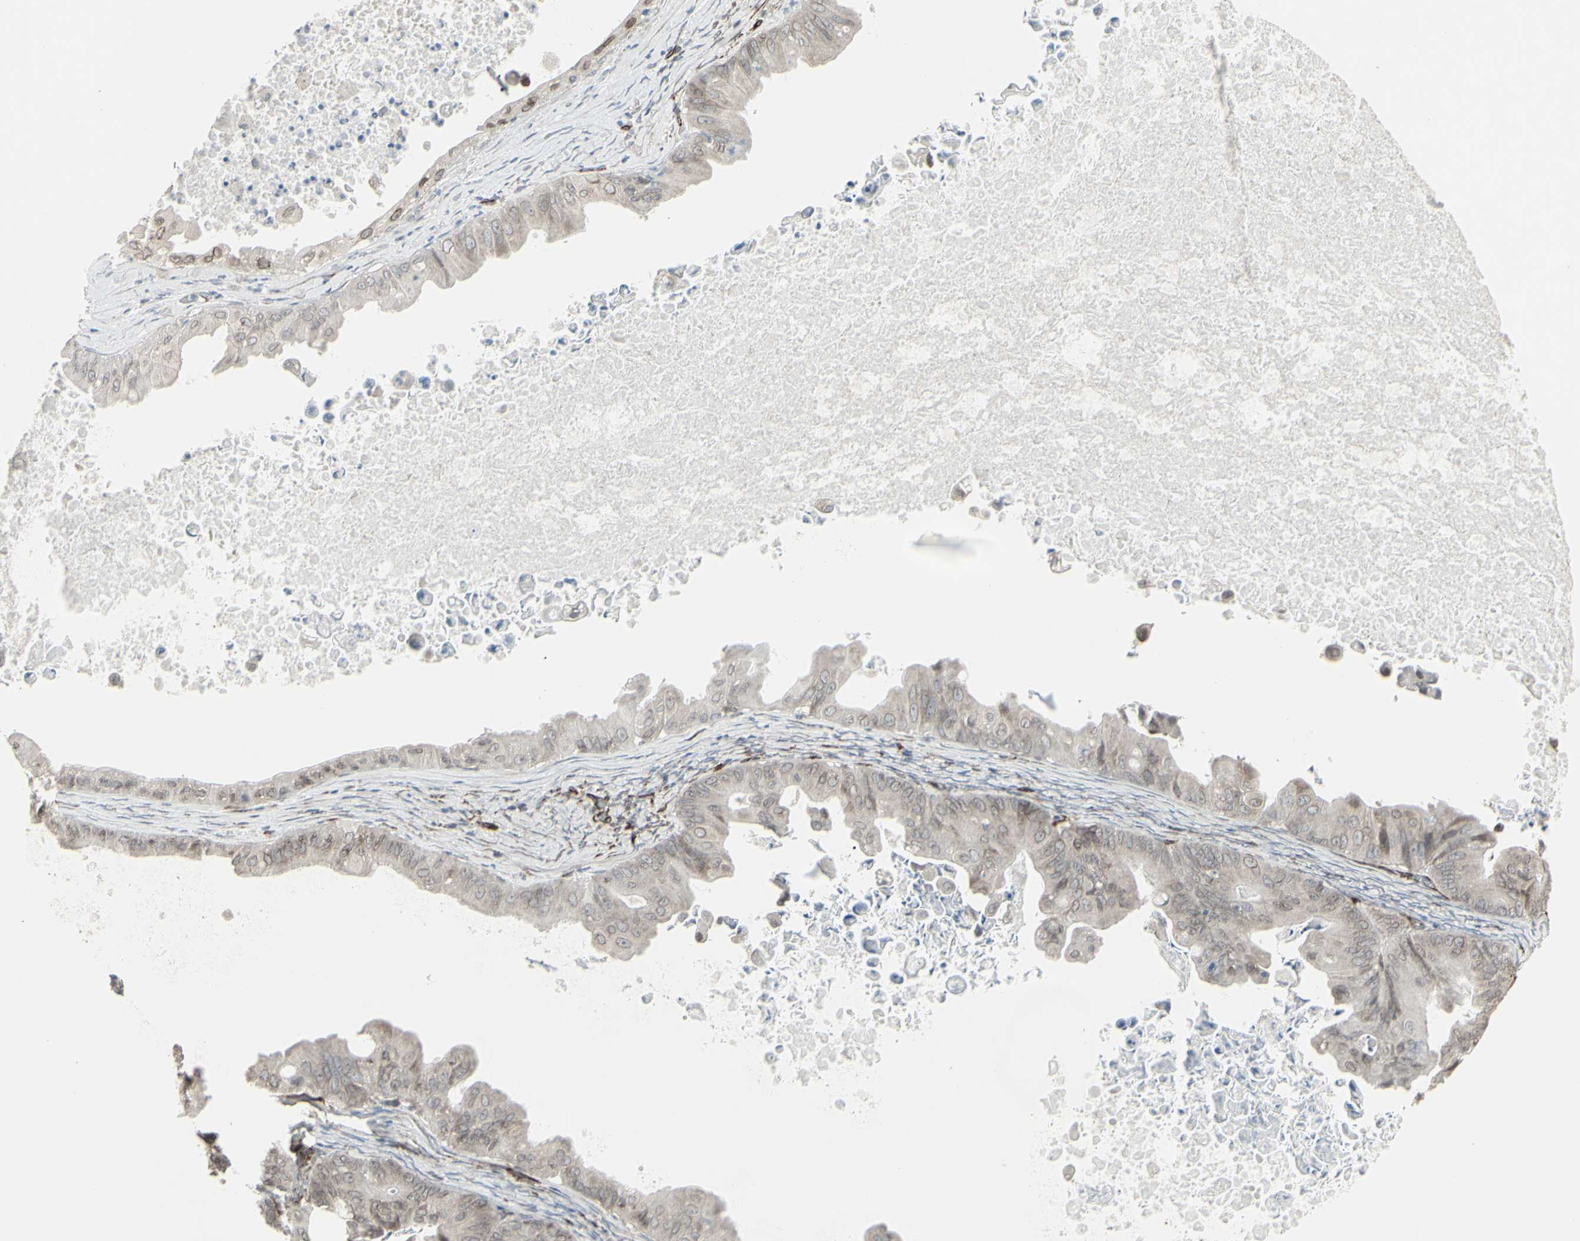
{"staining": {"intensity": "weak", "quantity": "<25%", "location": "cytoplasmic/membranous,nuclear"}, "tissue": "ovarian cancer", "cell_type": "Tumor cells", "image_type": "cancer", "snomed": [{"axis": "morphology", "description": "Cystadenocarcinoma, mucinous, NOS"}, {"axis": "topography", "description": "Ovary"}], "caption": "Human ovarian cancer (mucinous cystadenocarcinoma) stained for a protein using IHC demonstrates no expression in tumor cells.", "gene": "DTX3L", "patient": {"sex": "female", "age": 37}}